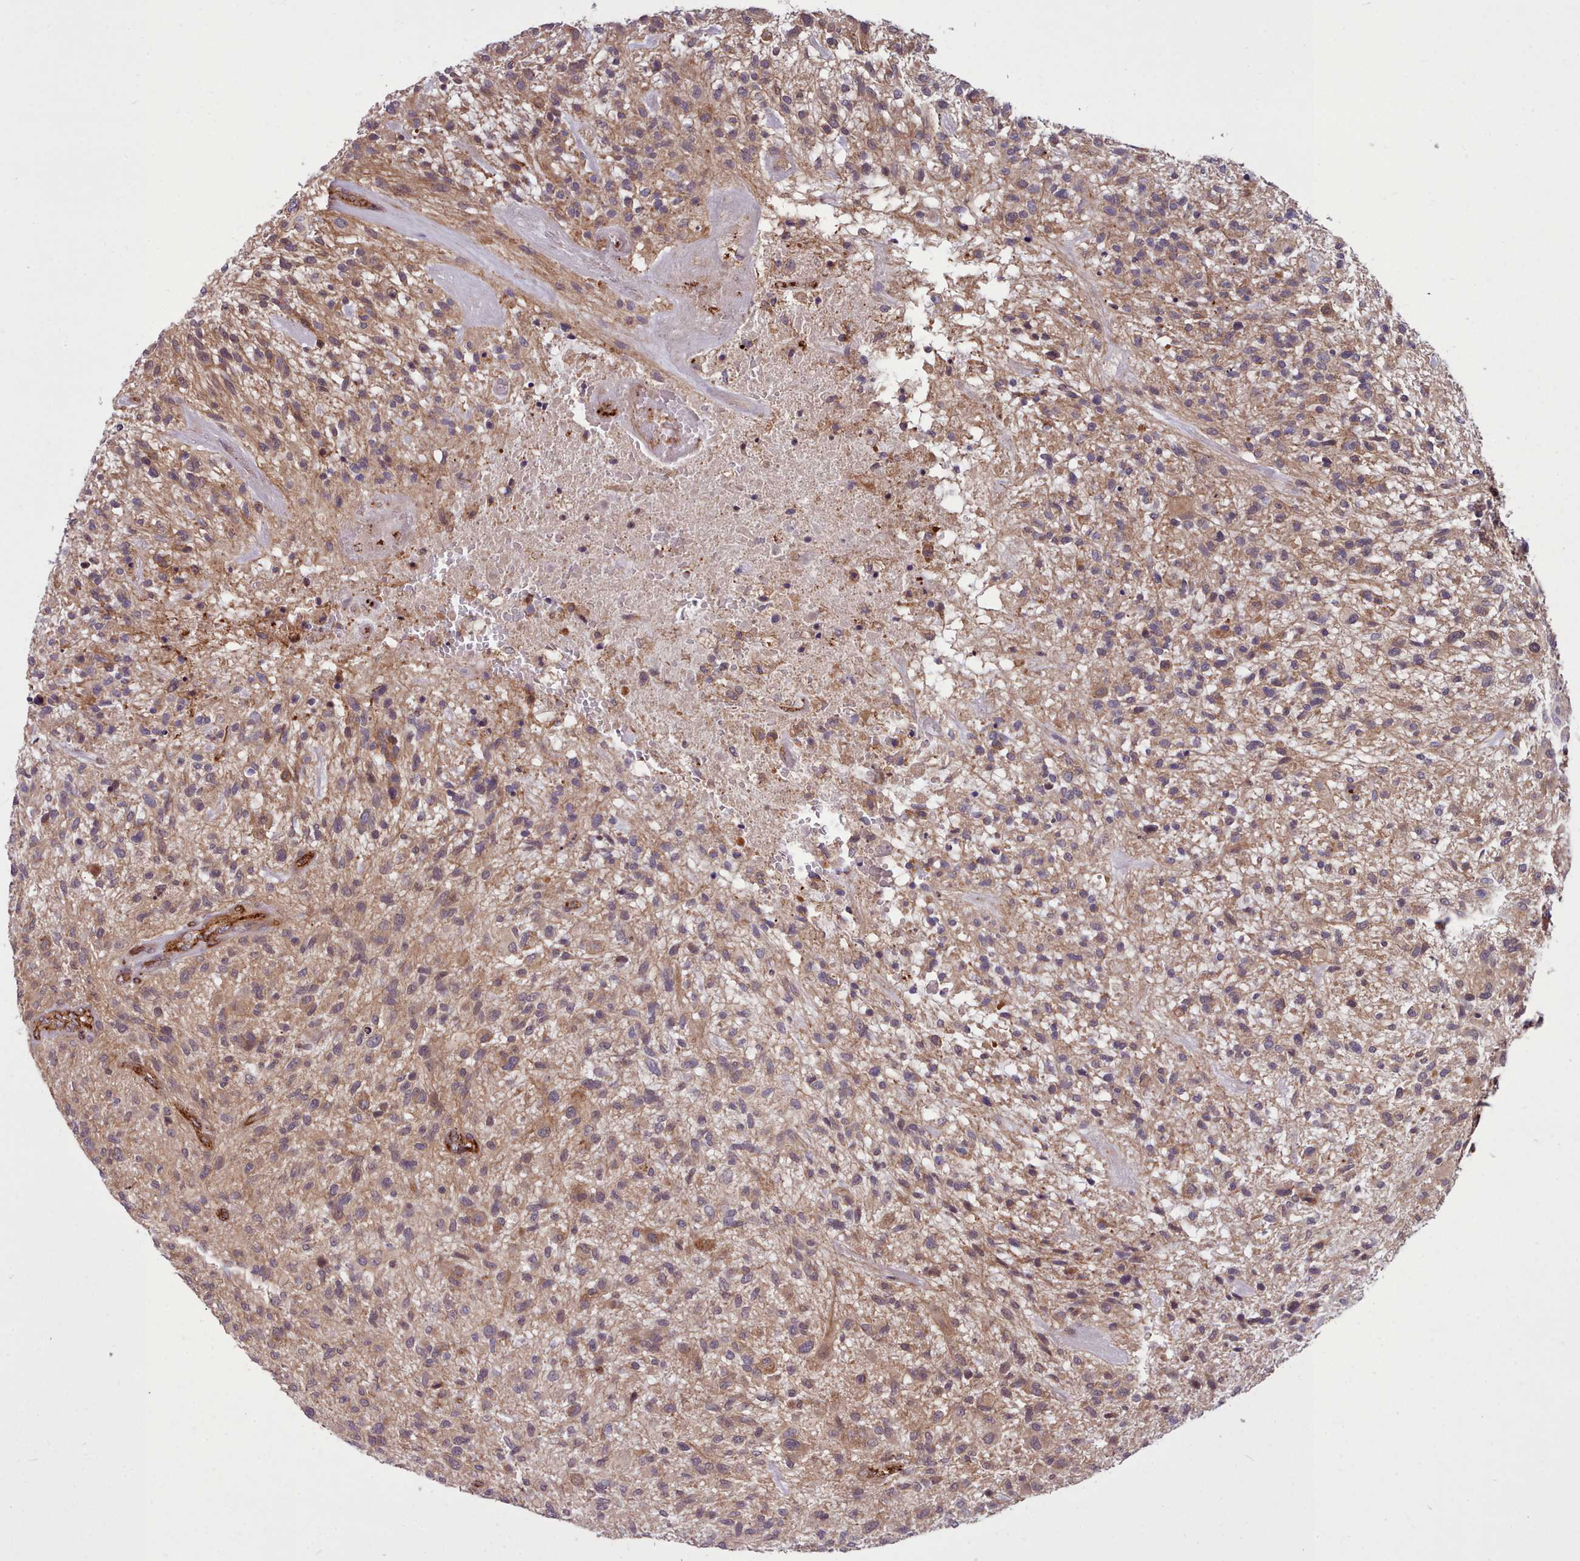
{"staining": {"intensity": "weak", "quantity": ">75%", "location": "cytoplasmic/membranous"}, "tissue": "glioma", "cell_type": "Tumor cells", "image_type": "cancer", "snomed": [{"axis": "morphology", "description": "Glioma, malignant, High grade"}, {"axis": "topography", "description": "Brain"}], "caption": "Human glioma stained with a protein marker displays weak staining in tumor cells.", "gene": "STUB1", "patient": {"sex": "male", "age": 47}}